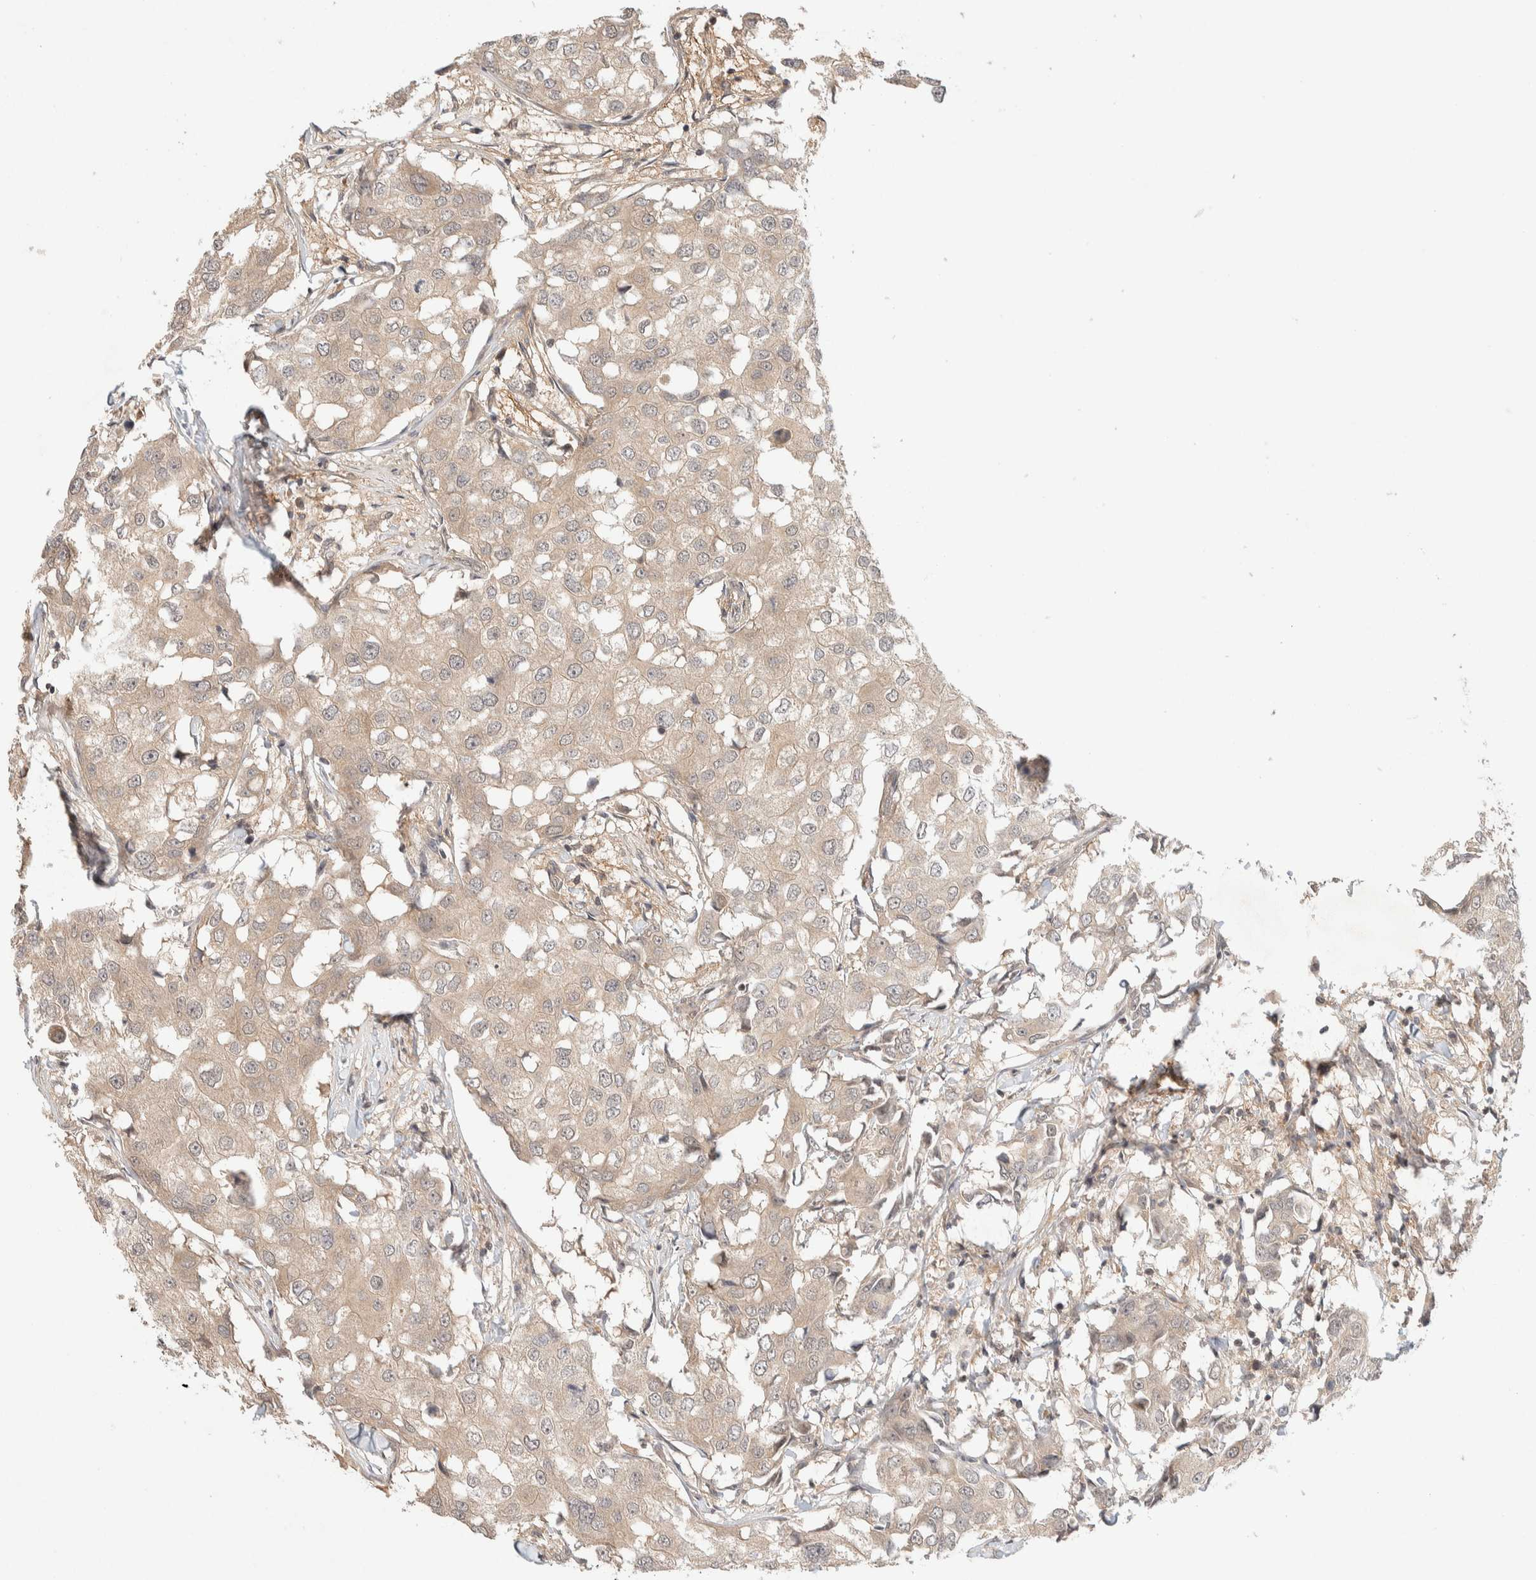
{"staining": {"intensity": "weak", "quantity": "<25%", "location": "cytoplasmic/membranous"}, "tissue": "breast cancer", "cell_type": "Tumor cells", "image_type": "cancer", "snomed": [{"axis": "morphology", "description": "Duct carcinoma"}, {"axis": "topography", "description": "Breast"}], "caption": "Human invasive ductal carcinoma (breast) stained for a protein using immunohistochemistry reveals no staining in tumor cells.", "gene": "THRA", "patient": {"sex": "female", "age": 27}}